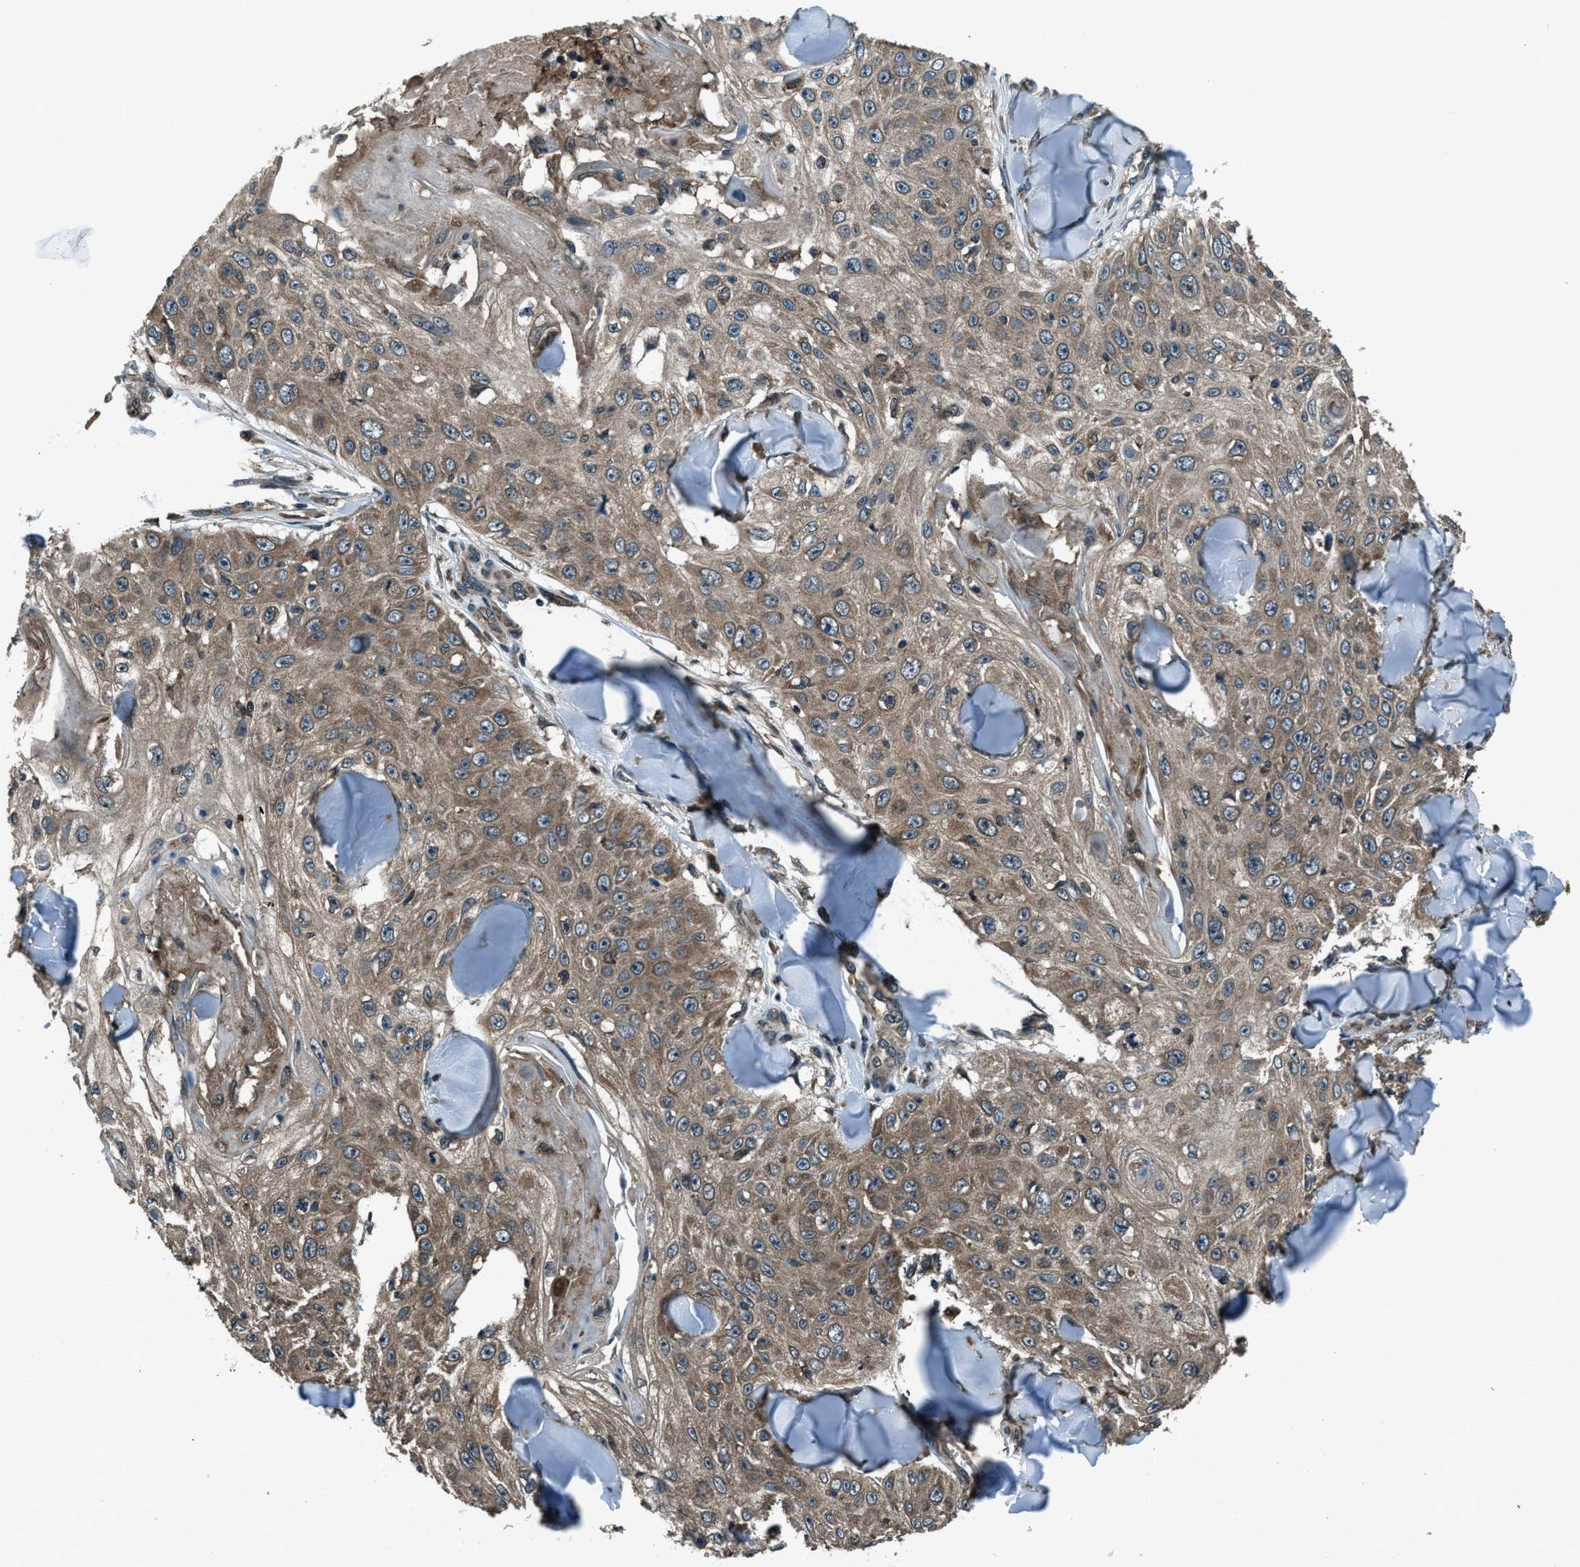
{"staining": {"intensity": "weak", "quantity": ">75%", "location": "cytoplasmic/membranous"}, "tissue": "skin cancer", "cell_type": "Tumor cells", "image_type": "cancer", "snomed": [{"axis": "morphology", "description": "Squamous cell carcinoma, NOS"}, {"axis": "topography", "description": "Skin"}], "caption": "Immunohistochemical staining of human skin cancer (squamous cell carcinoma) displays low levels of weak cytoplasmic/membranous protein staining in about >75% of tumor cells. (Brightfield microscopy of DAB IHC at high magnification).", "gene": "TRIM4", "patient": {"sex": "male", "age": 86}}